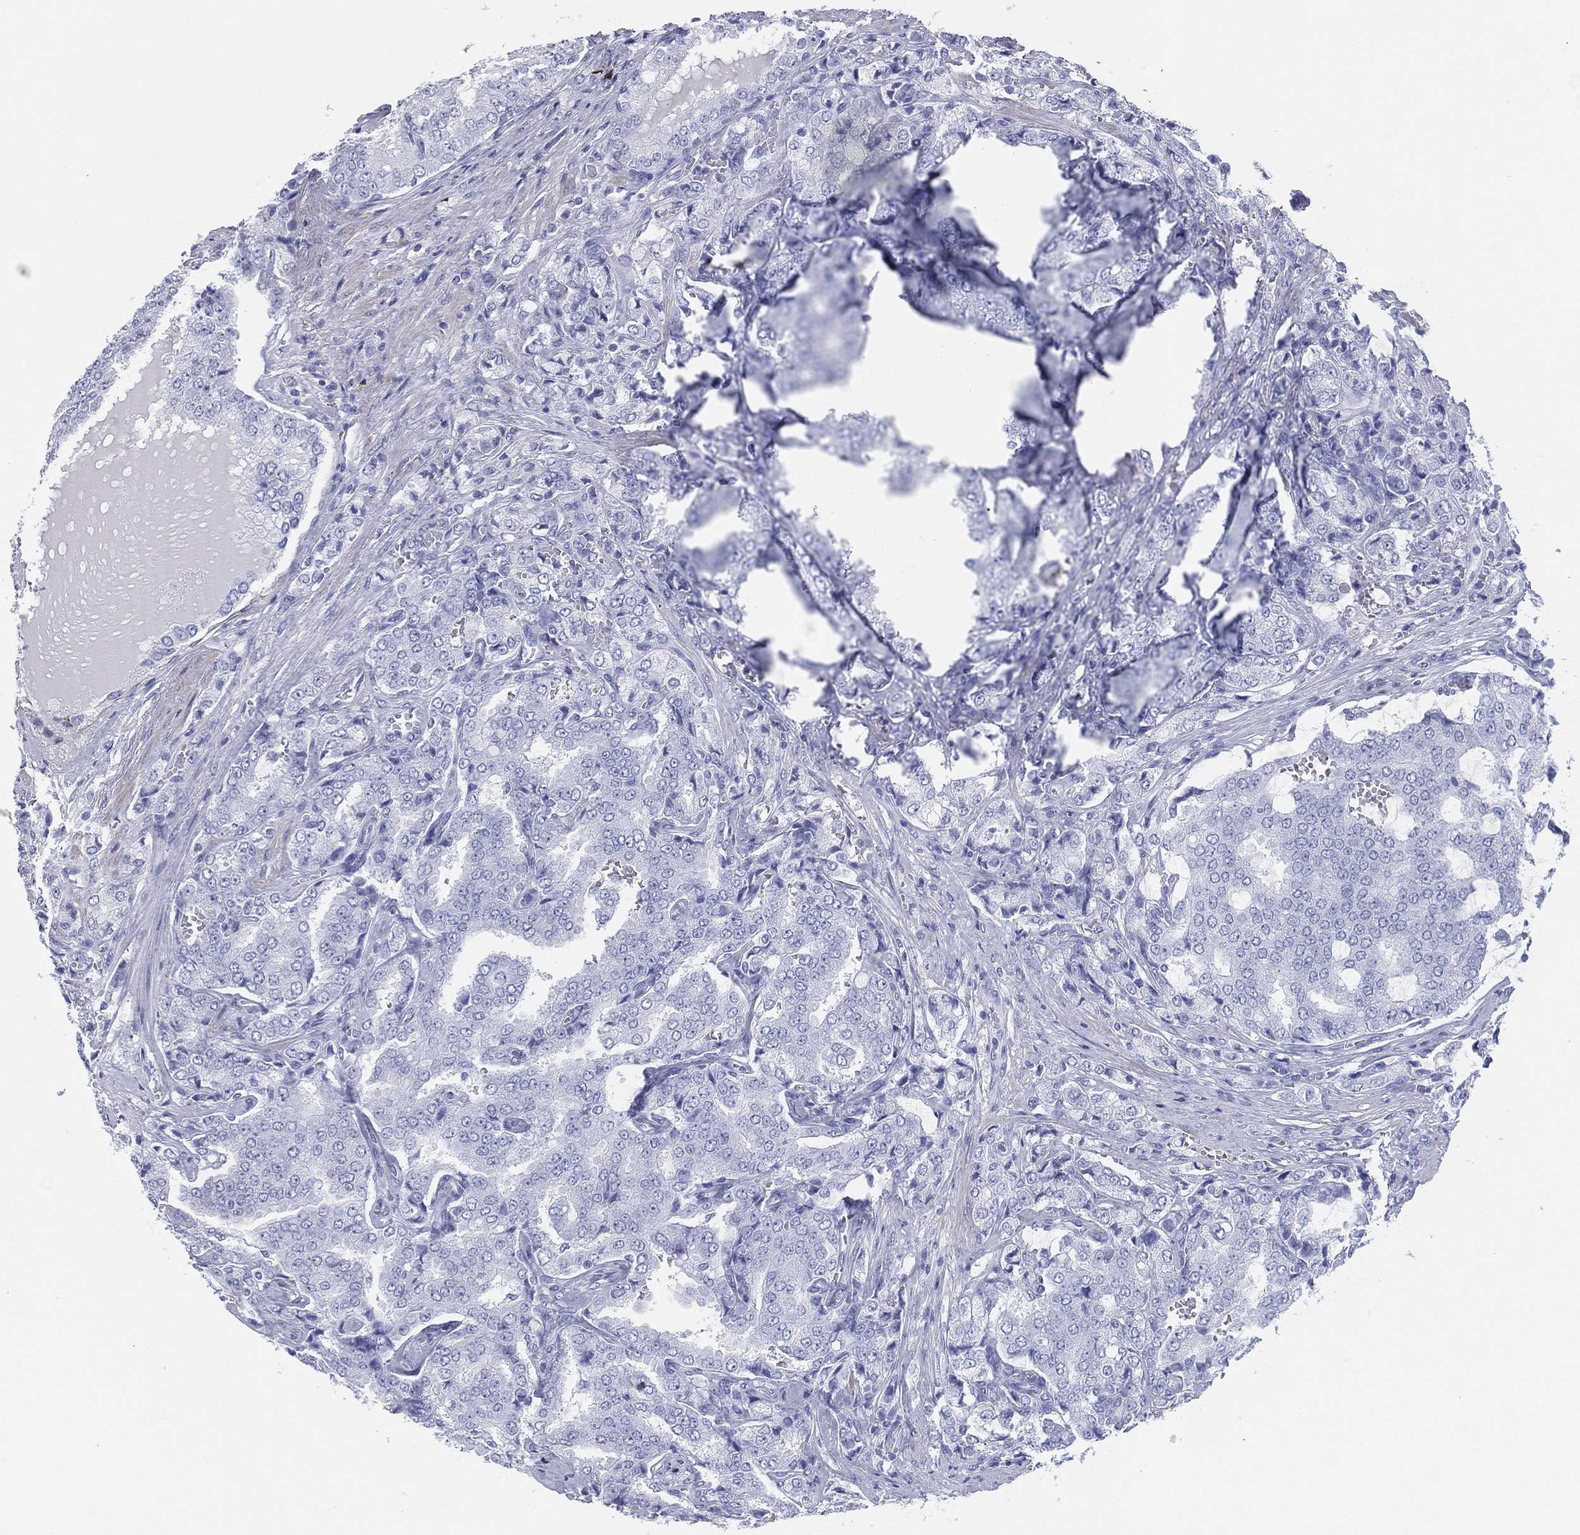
{"staining": {"intensity": "negative", "quantity": "none", "location": "none"}, "tissue": "prostate cancer", "cell_type": "Tumor cells", "image_type": "cancer", "snomed": [{"axis": "morphology", "description": "Adenocarcinoma, NOS"}, {"axis": "topography", "description": "Prostate"}], "caption": "A high-resolution photomicrograph shows immunohistochemistry staining of prostate cancer, which demonstrates no significant positivity in tumor cells. Brightfield microscopy of IHC stained with DAB (3,3'-diaminobenzidine) (brown) and hematoxylin (blue), captured at high magnification.", "gene": "CD79A", "patient": {"sex": "male", "age": 65}}